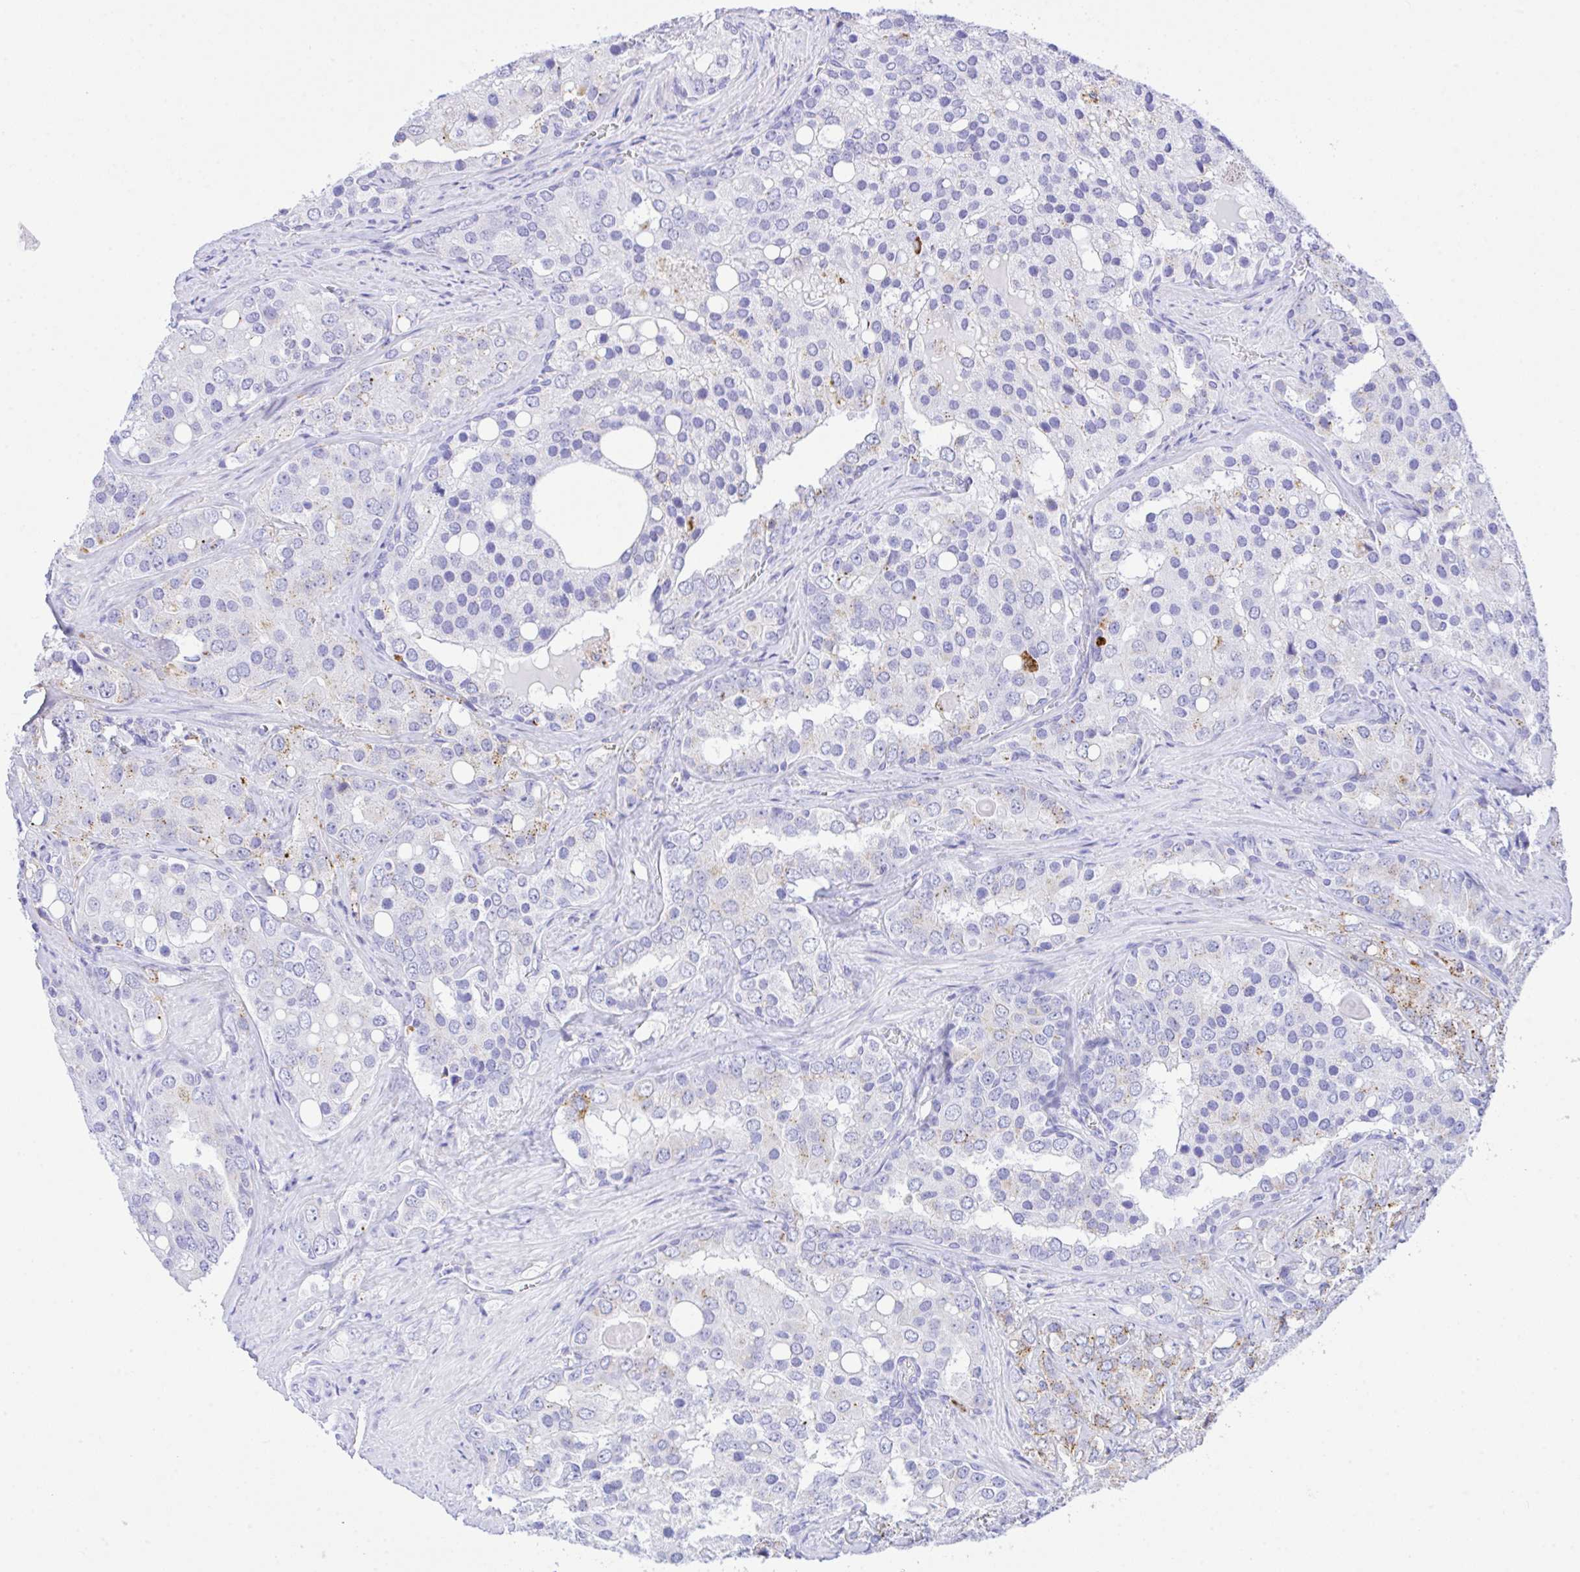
{"staining": {"intensity": "moderate", "quantity": "<25%", "location": "cytoplasmic/membranous"}, "tissue": "prostate cancer", "cell_type": "Tumor cells", "image_type": "cancer", "snomed": [{"axis": "morphology", "description": "Adenocarcinoma, High grade"}, {"axis": "topography", "description": "Prostate"}], "caption": "There is low levels of moderate cytoplasmic/membranous staining in tumor cells of prostate cancer, as demonstrated by immunohistochemical staining (brown color).", "gene": "SELENOV", "patient": {"sex": "male", "age": 67}}